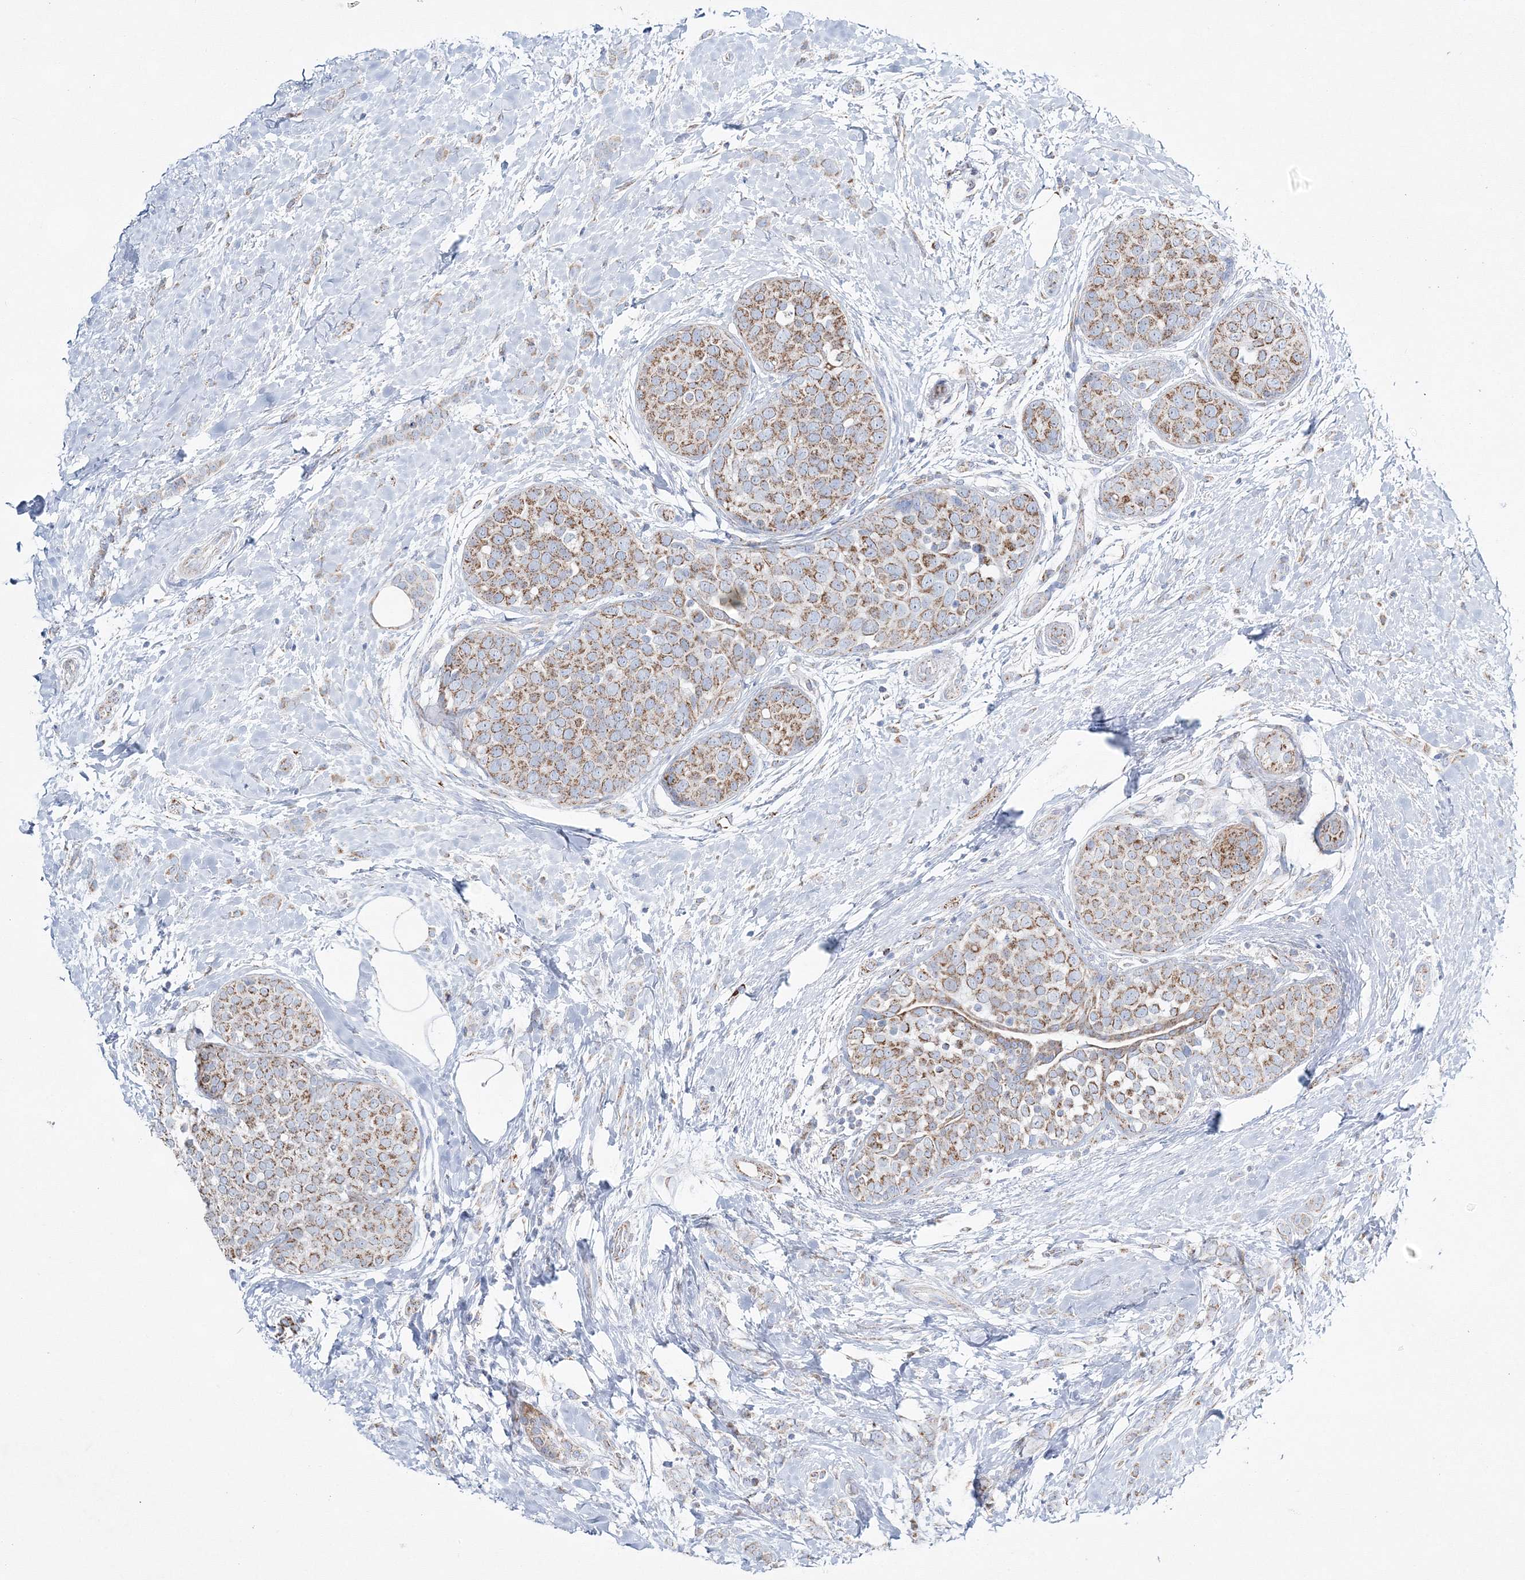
{"staining": {"intensity": "weak", "quantity": "25%-75%", "location": "cytoplasmic/membranous"}, "tissue": "breast cancer", "cell_type": "Tumor cells", "image_type": "cancer", "snomed": [{"axis": "morphology", "description": "Lobular carcinoma, in situ"}, {"axis": "morphology", "description": "Lobular carcinoma"}, {"axis": "topography", "description": "Breast"}], "caption": "Breast cancer stained with immunohistochemistry (IHC) shows weak cytoplasmic/membranous expression in approximately 25%-75% of tumor cells. (IHC, brightfield microscopy, high magnification).", "gene": "HIBCH", "patient": {"sex": "female", "age": 41}}